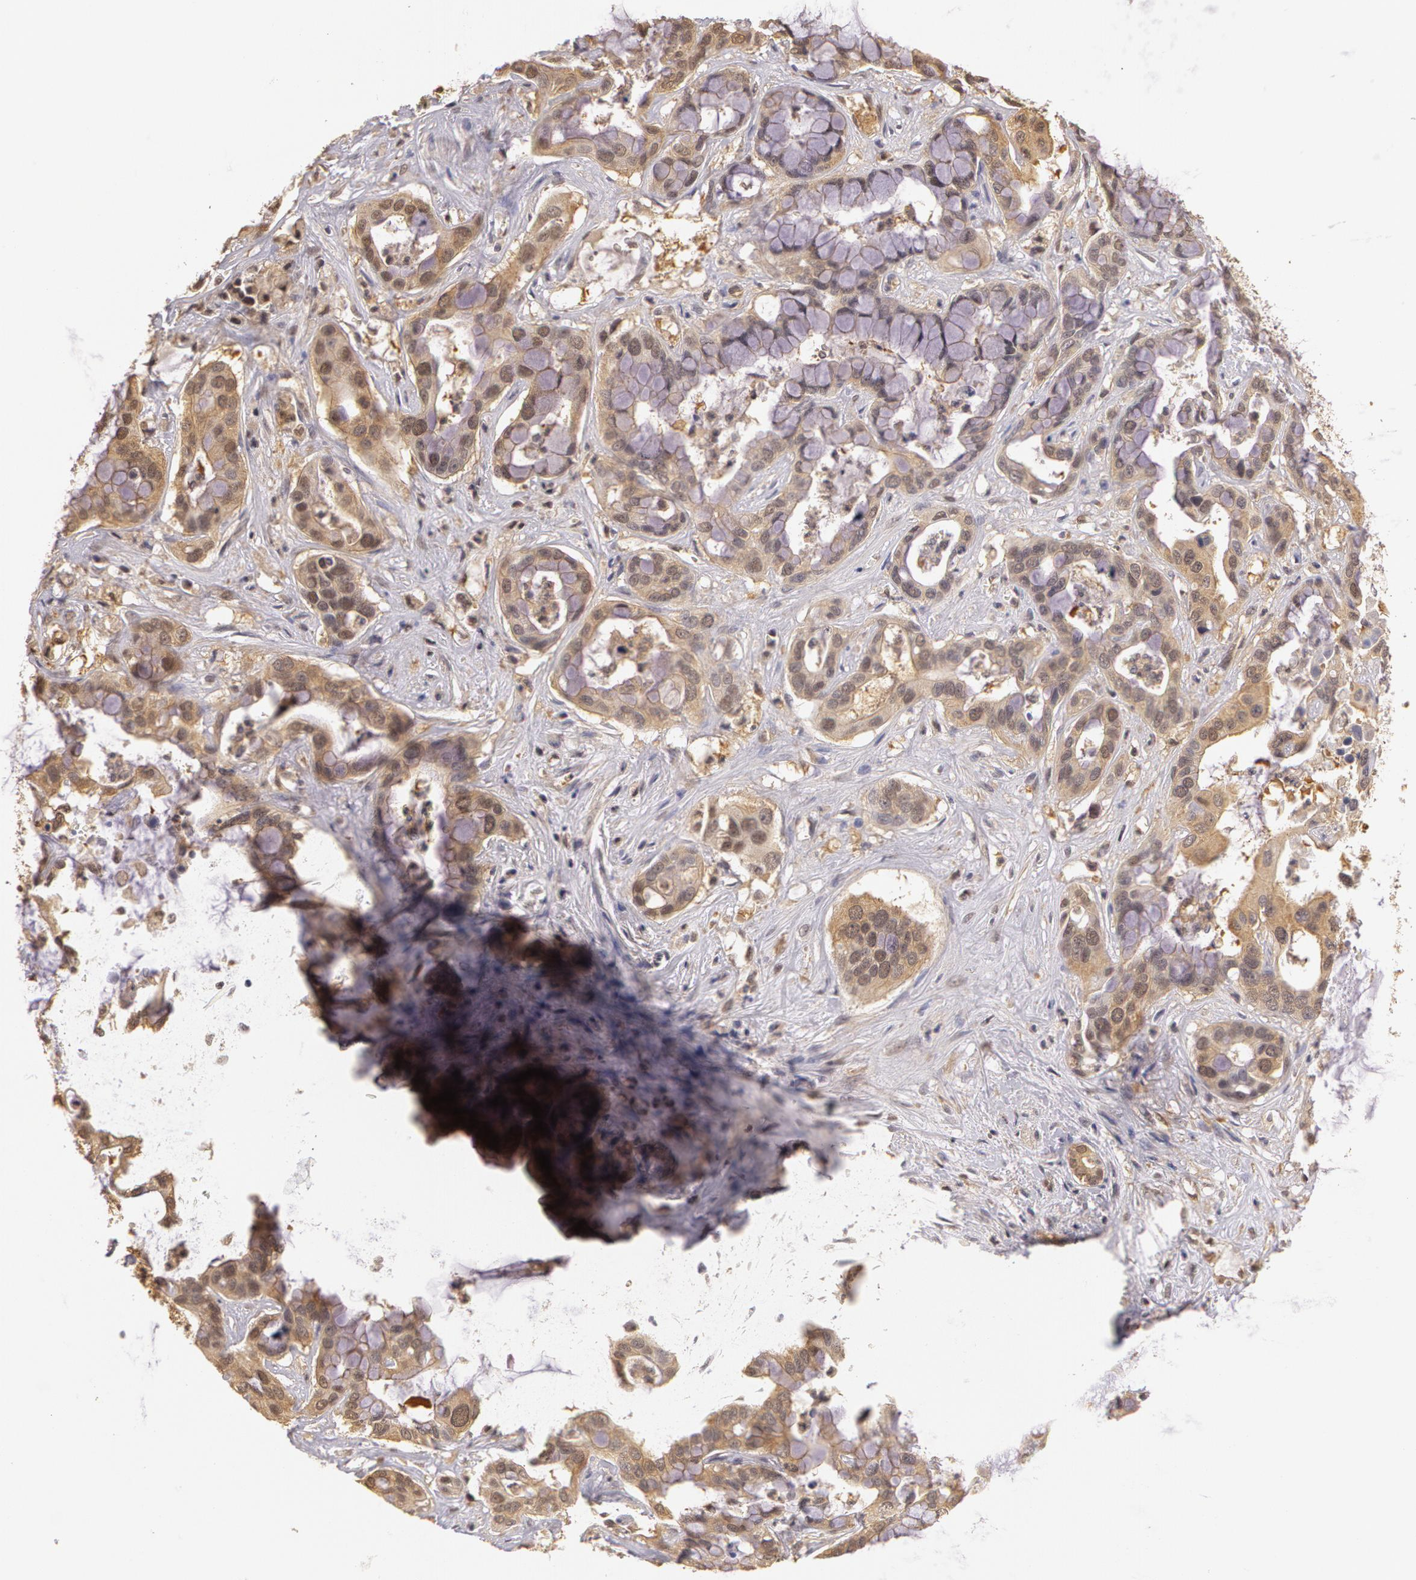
{"staining": {"intensity": "weak", "quantity": "<25%", "location": "cytoplasmic/membranous"}, "tissue": "liver cancer", "cell_type": "Tumor cells", "image_type": "cancer", "snomed": [{"axis": "morphology", "description": "Cholangiocarcinoma"}, {"axis": "topography", "description": "Liver"}], "caption": "The micrograph exhibits no significant staining in tumor cells of cholangiocarcinoma (liver).", "gene": "AHSA1", "patient": {"sex": "female", "age": 65}}